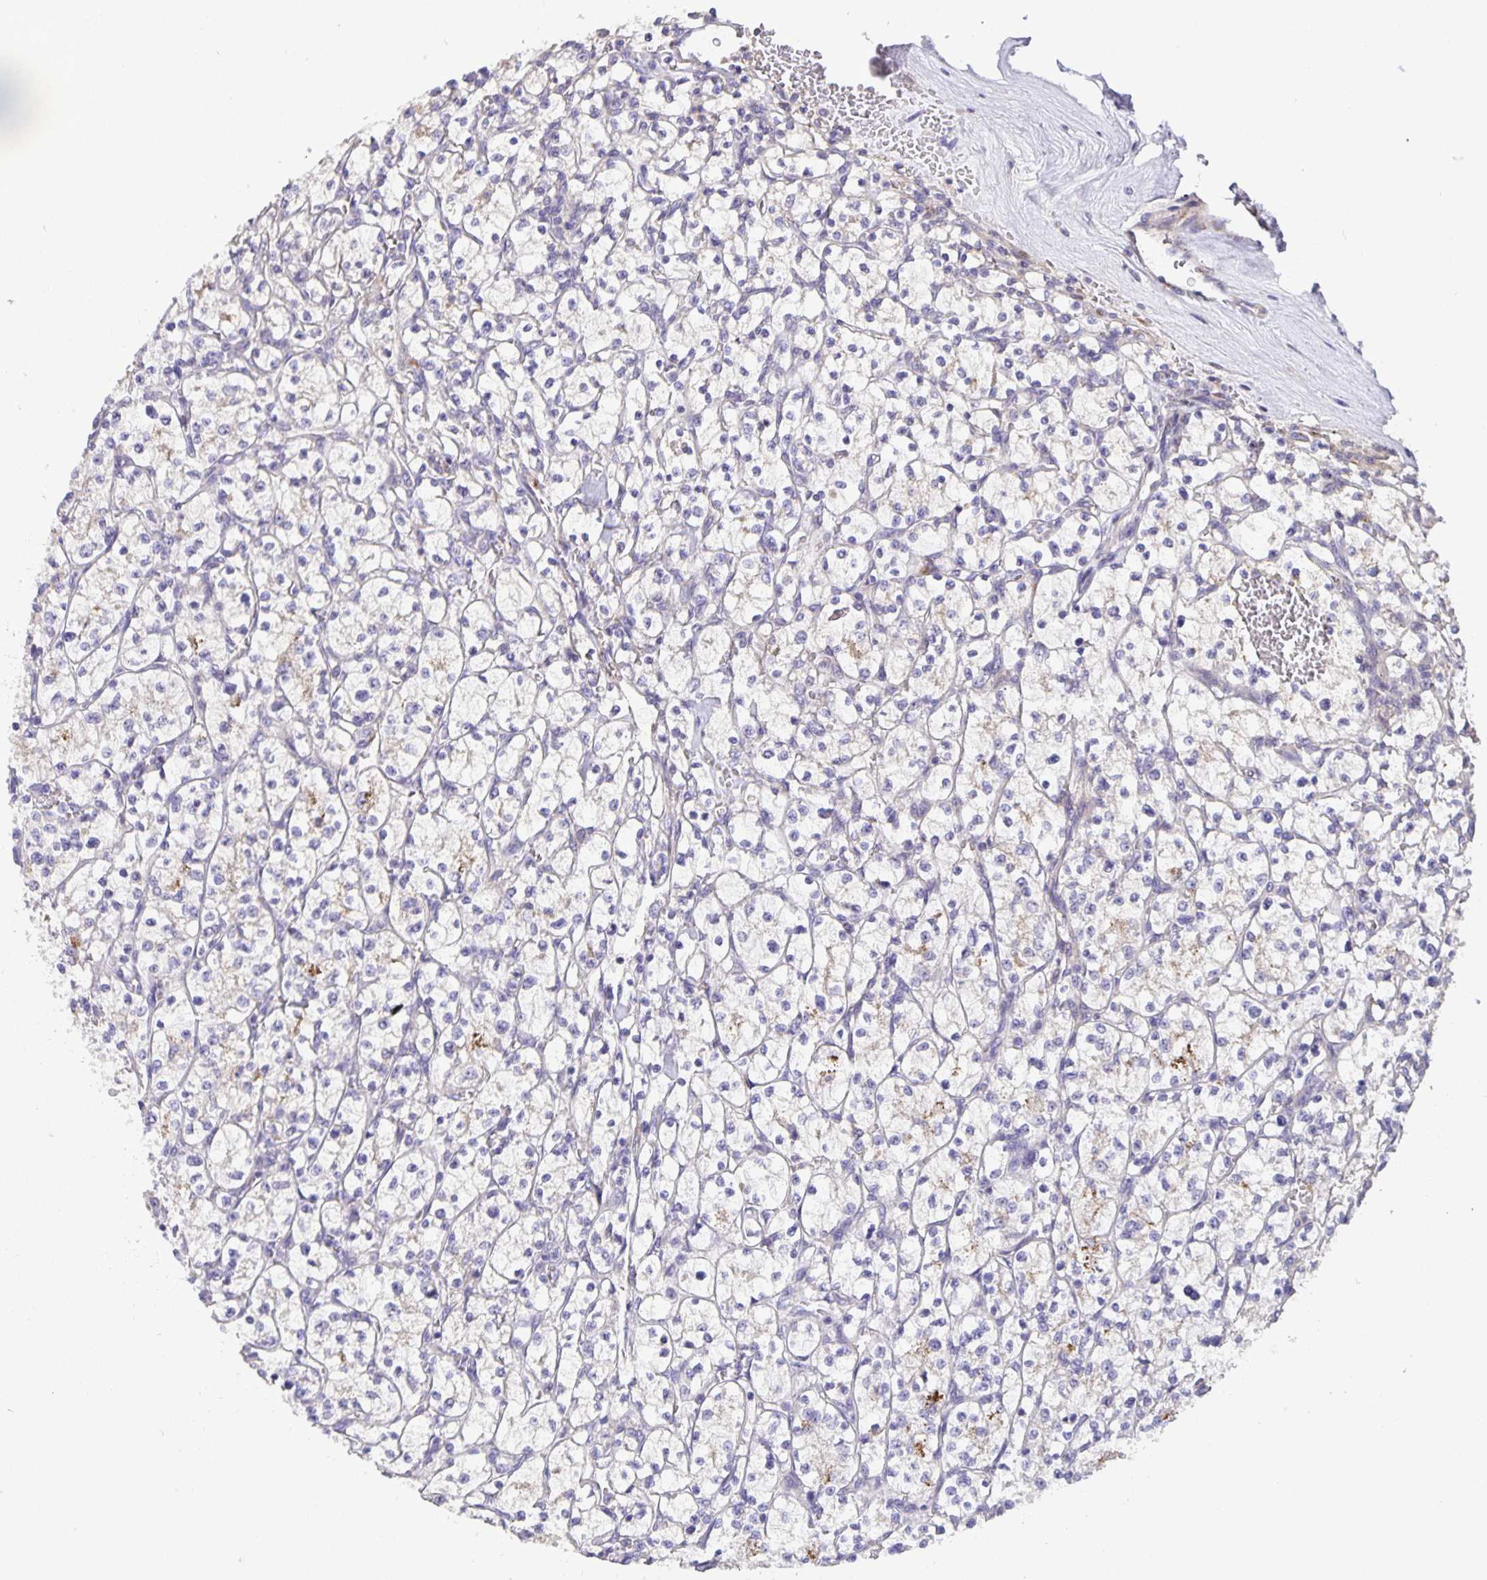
{"staining": {"intensity": "negative", "quantity": "none", "location": "none"}, "tissue": "renal cancer", "cell_type": "Tumor cells", "image_type": "cancer", "snomed": [{"axis": "morphology", "description": "Adenocarcinoma, NOS"}, {"axis": "topography", "description": "Kidney"}], "caption": "Renal adenocarcinoma was stained to show a protein in brown. There is no significant expression in tumor cells. (Stains: DAB (3,3'-diaminobenzidine) IHC with hematoxylin counter stain, Microscopy: brightfield microscopy at high magnification).", "gene": "EML6", "patient": {"sex": "female", "age": 64}}